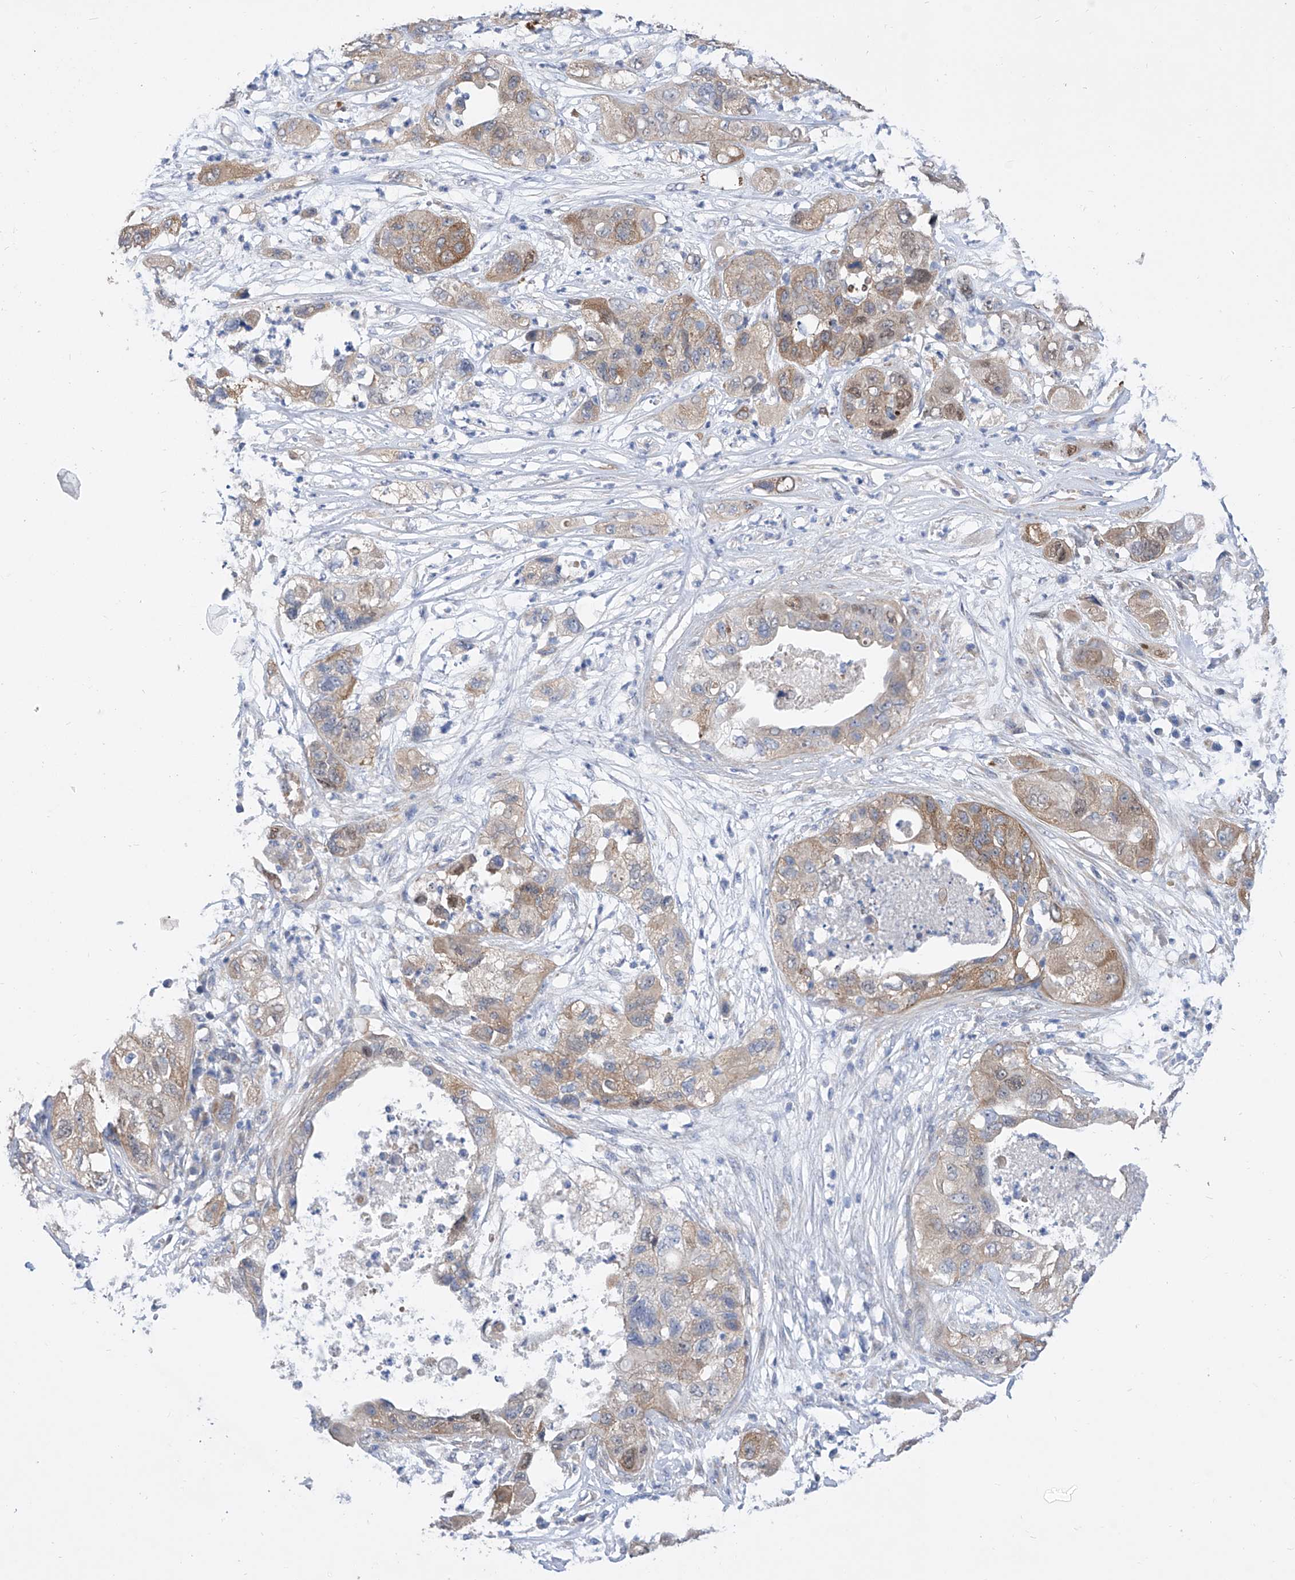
{"staining": {"intensity": "moderate", "quantity": "25%-75%", "location": "cytoplasmic/membranous"}, "tissue": "pancreatic cancer", "cell_type": "Tumor cells", "image_type": "cancer", "snomed": [{"axis": "morphology", "description": "Adenocarcinoma, NOS"}, {"axis": "topography", "description": "Pancreas"}], "caption": "Brown immunohistochemical staining in pancreatic cancer reveals moderate cytoplasmic/membranous staining in about 25%-75% of tumor cells. The staining was performed using DAB to visualize the protein expression in brown, while the nuclei were stained in blue with hematoxylin (Magnification: 20x).", "gene": "SRBD1", "patient": {"sex": "female", "age": 78}}